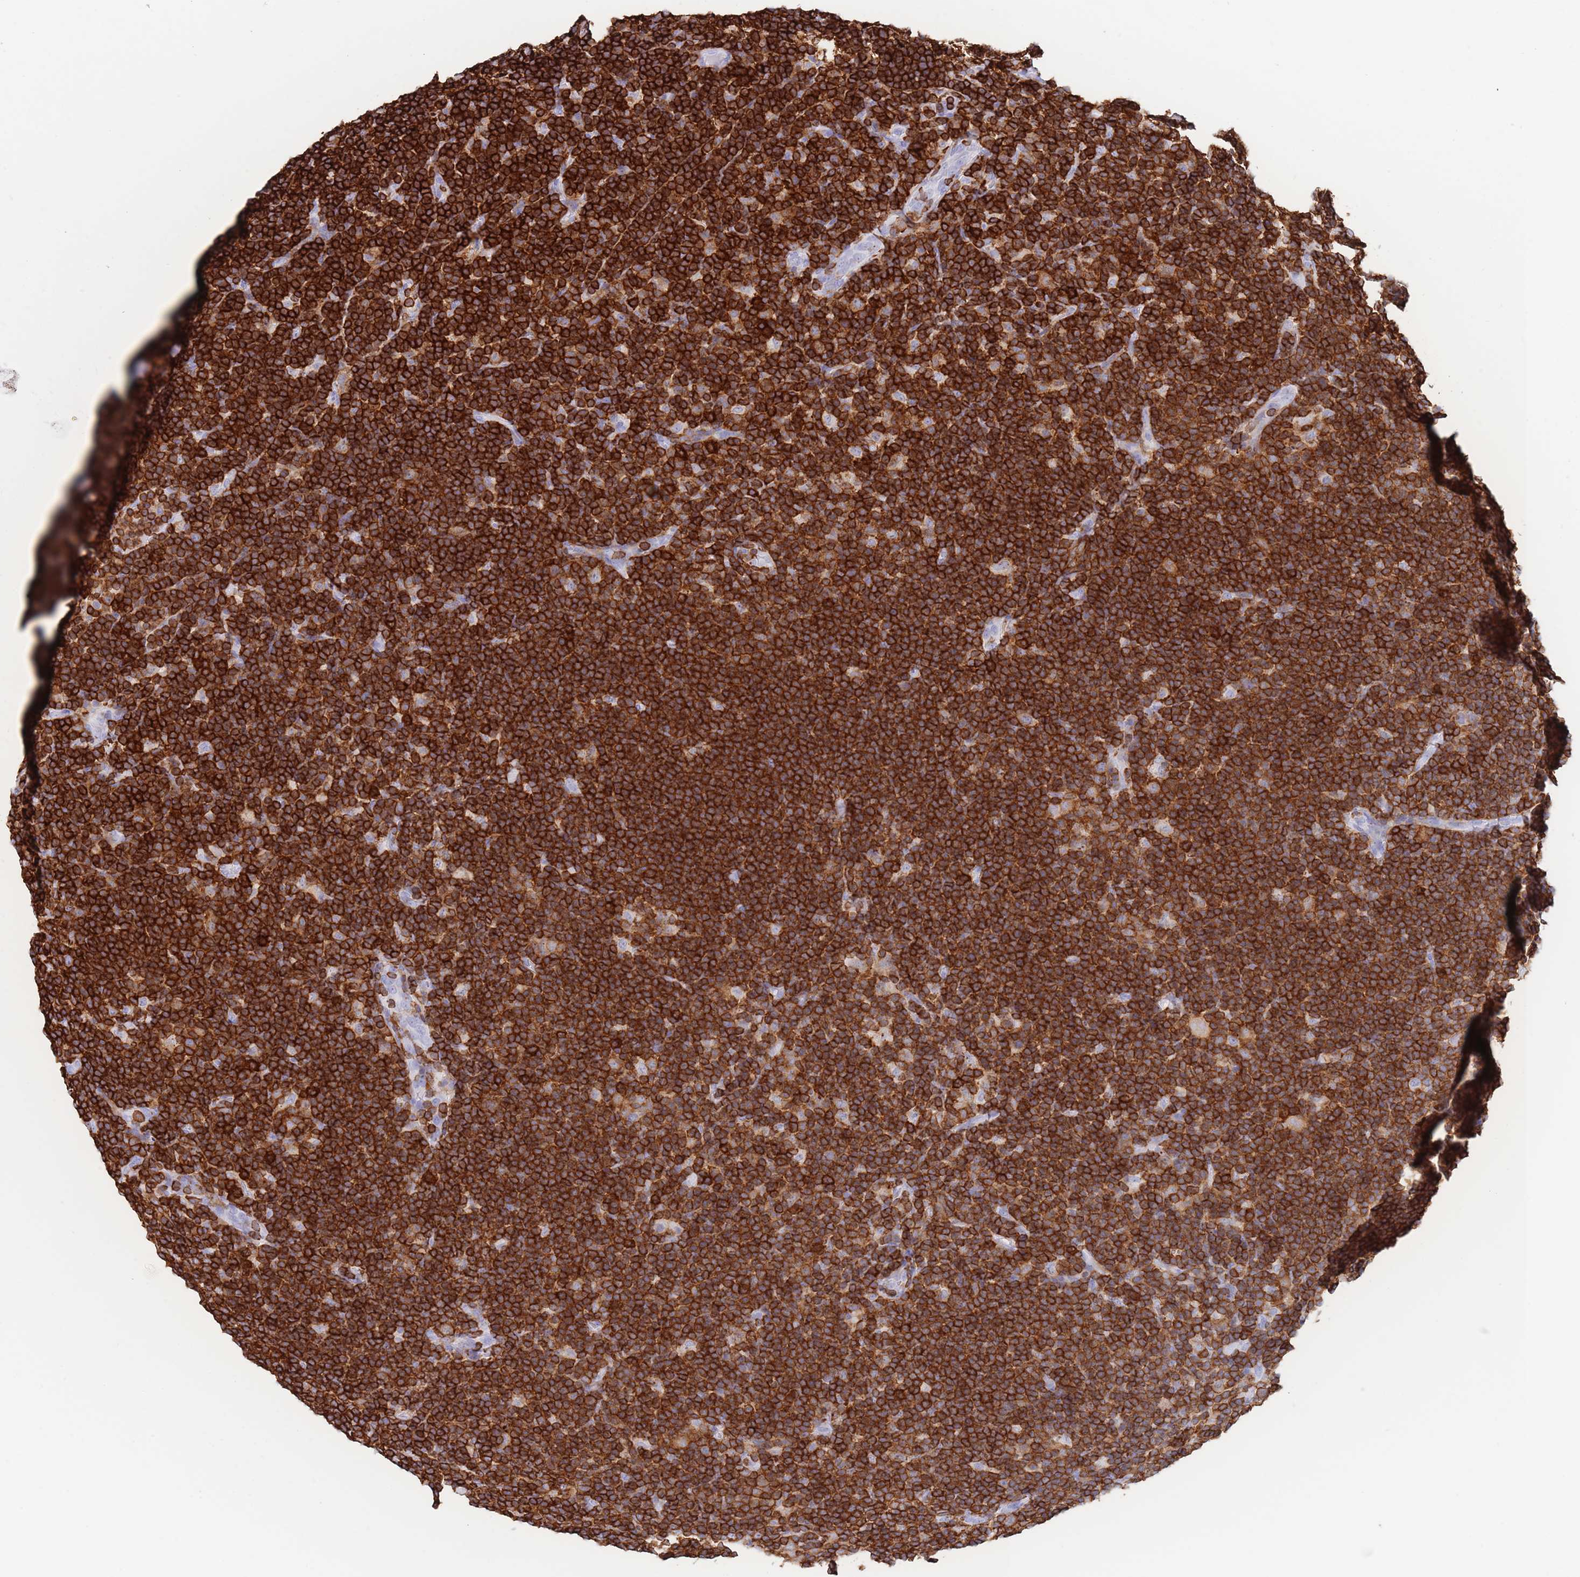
{"staining": {"intensity": "negative", "quantity": "none", "location": "none"}, "tissue": "lymphoma", "cell_type": "Tumor cells", "image_type": "cancer", "snomed": [{"axis": "morphology", "description": "Hodgkin's disease, NOS"}, {"axis": "topography", "description": "Lymph node"}], "caption": "The micrograph demonstrates no significant positivity in tumor cells of lymphoma. (Brightfield microscopy of DAB immunohistochemistry (IHC) at high magnification).", "gene": "CORO1A", "patient": {"sex": "female", "age": 57}}